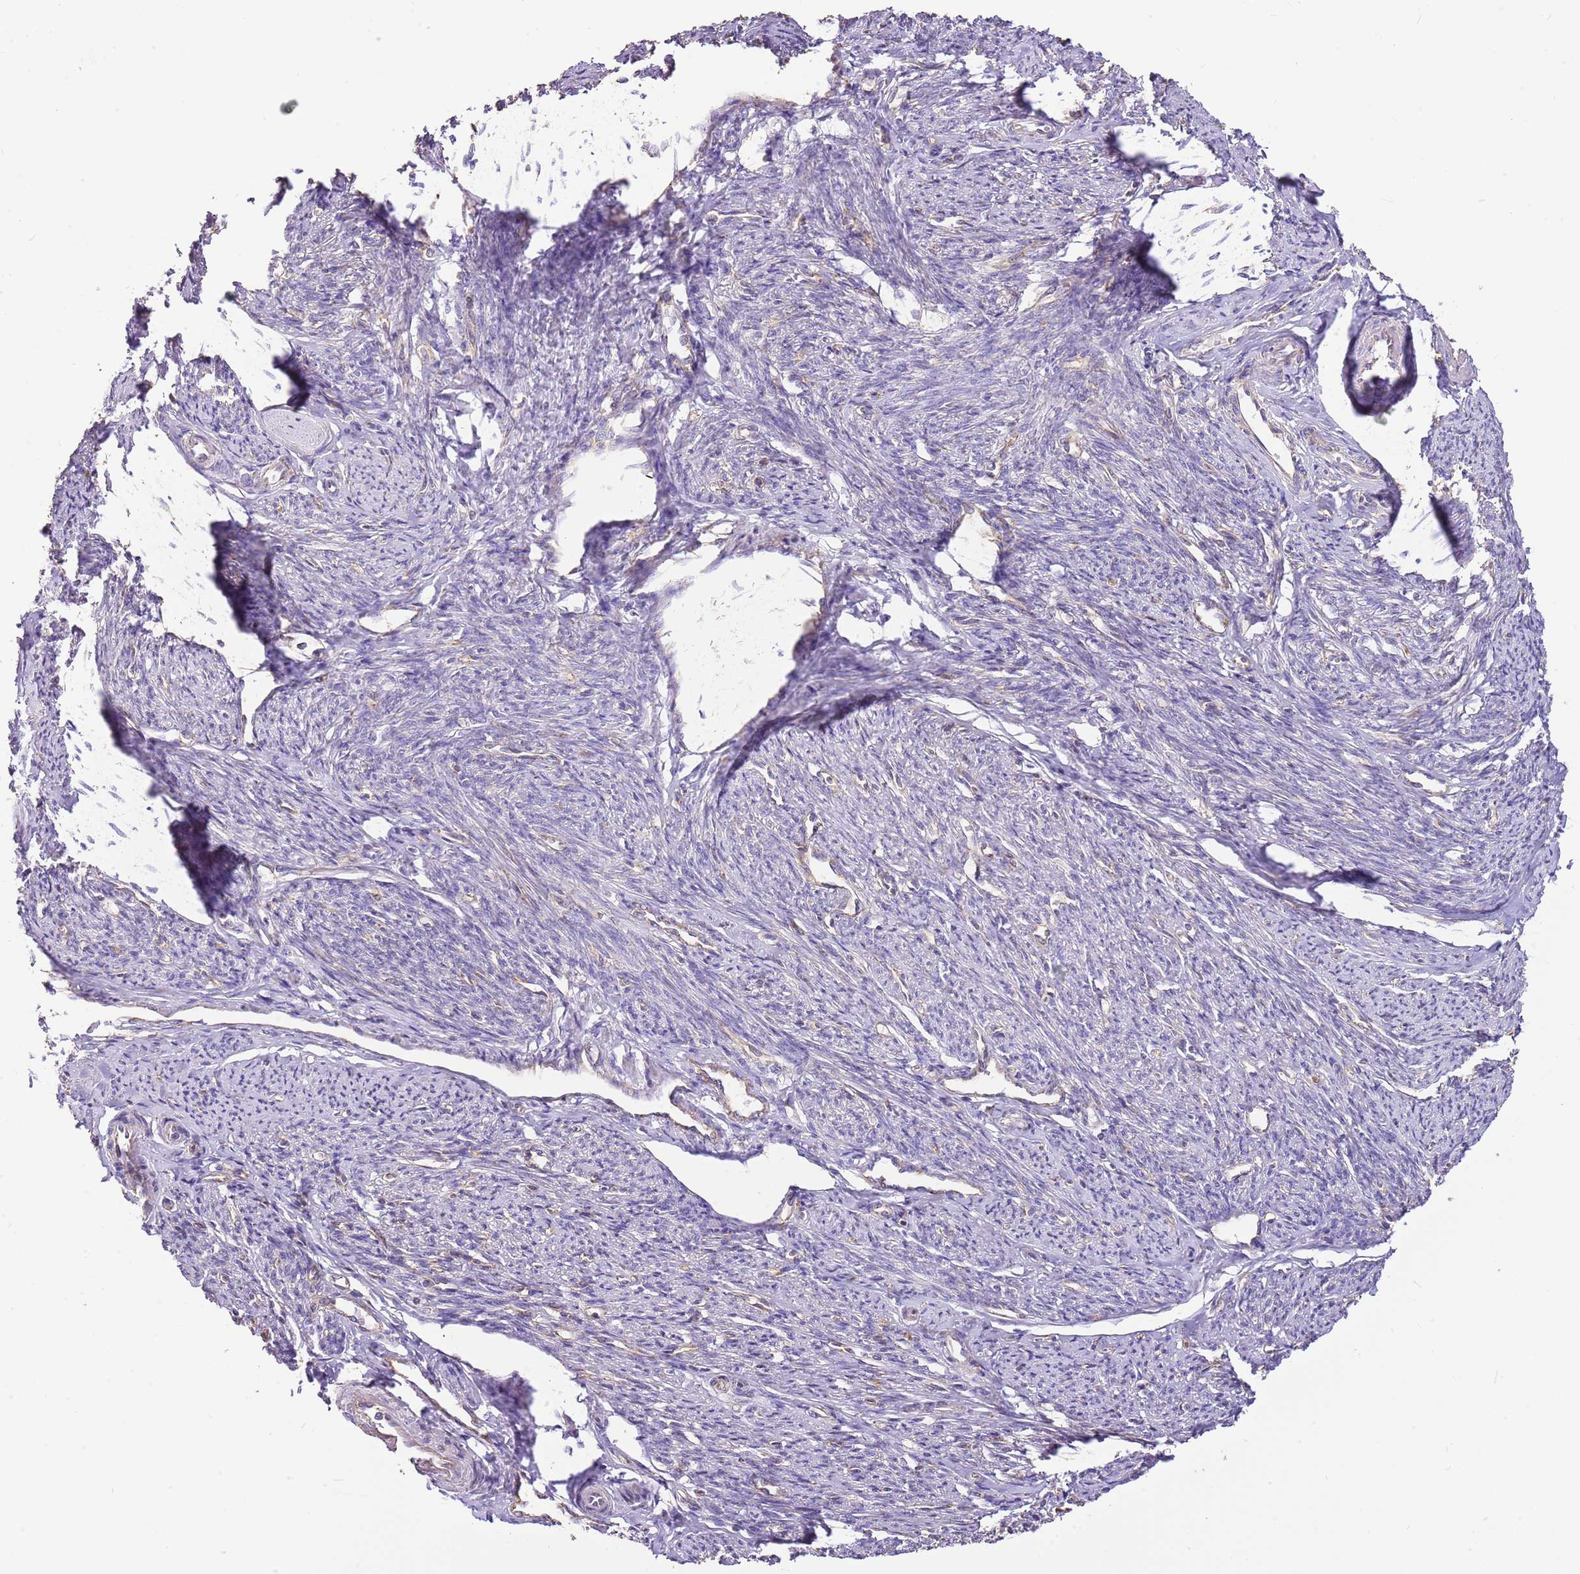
{"staining": {"intensity": "negative", "quantity": "none", "location": "none"}, "tissue": "smooth muscle", "cell_type": "Smooth muscle cells", "image_type": "normal", "snomed": [{"axis": "morphology", "description": "Normal tissue, NOS"}, {"axis": "topography", "description": "Smooth muscle"}, {"axis": "topography", "description": "Uterus"}], "caption": "This is an IHC micrograph of normal human smooth muscle. There is no staining in smooth muscle cells.", "gene": "DOCK9", "patient": {"sex": "female", "age": 59}}